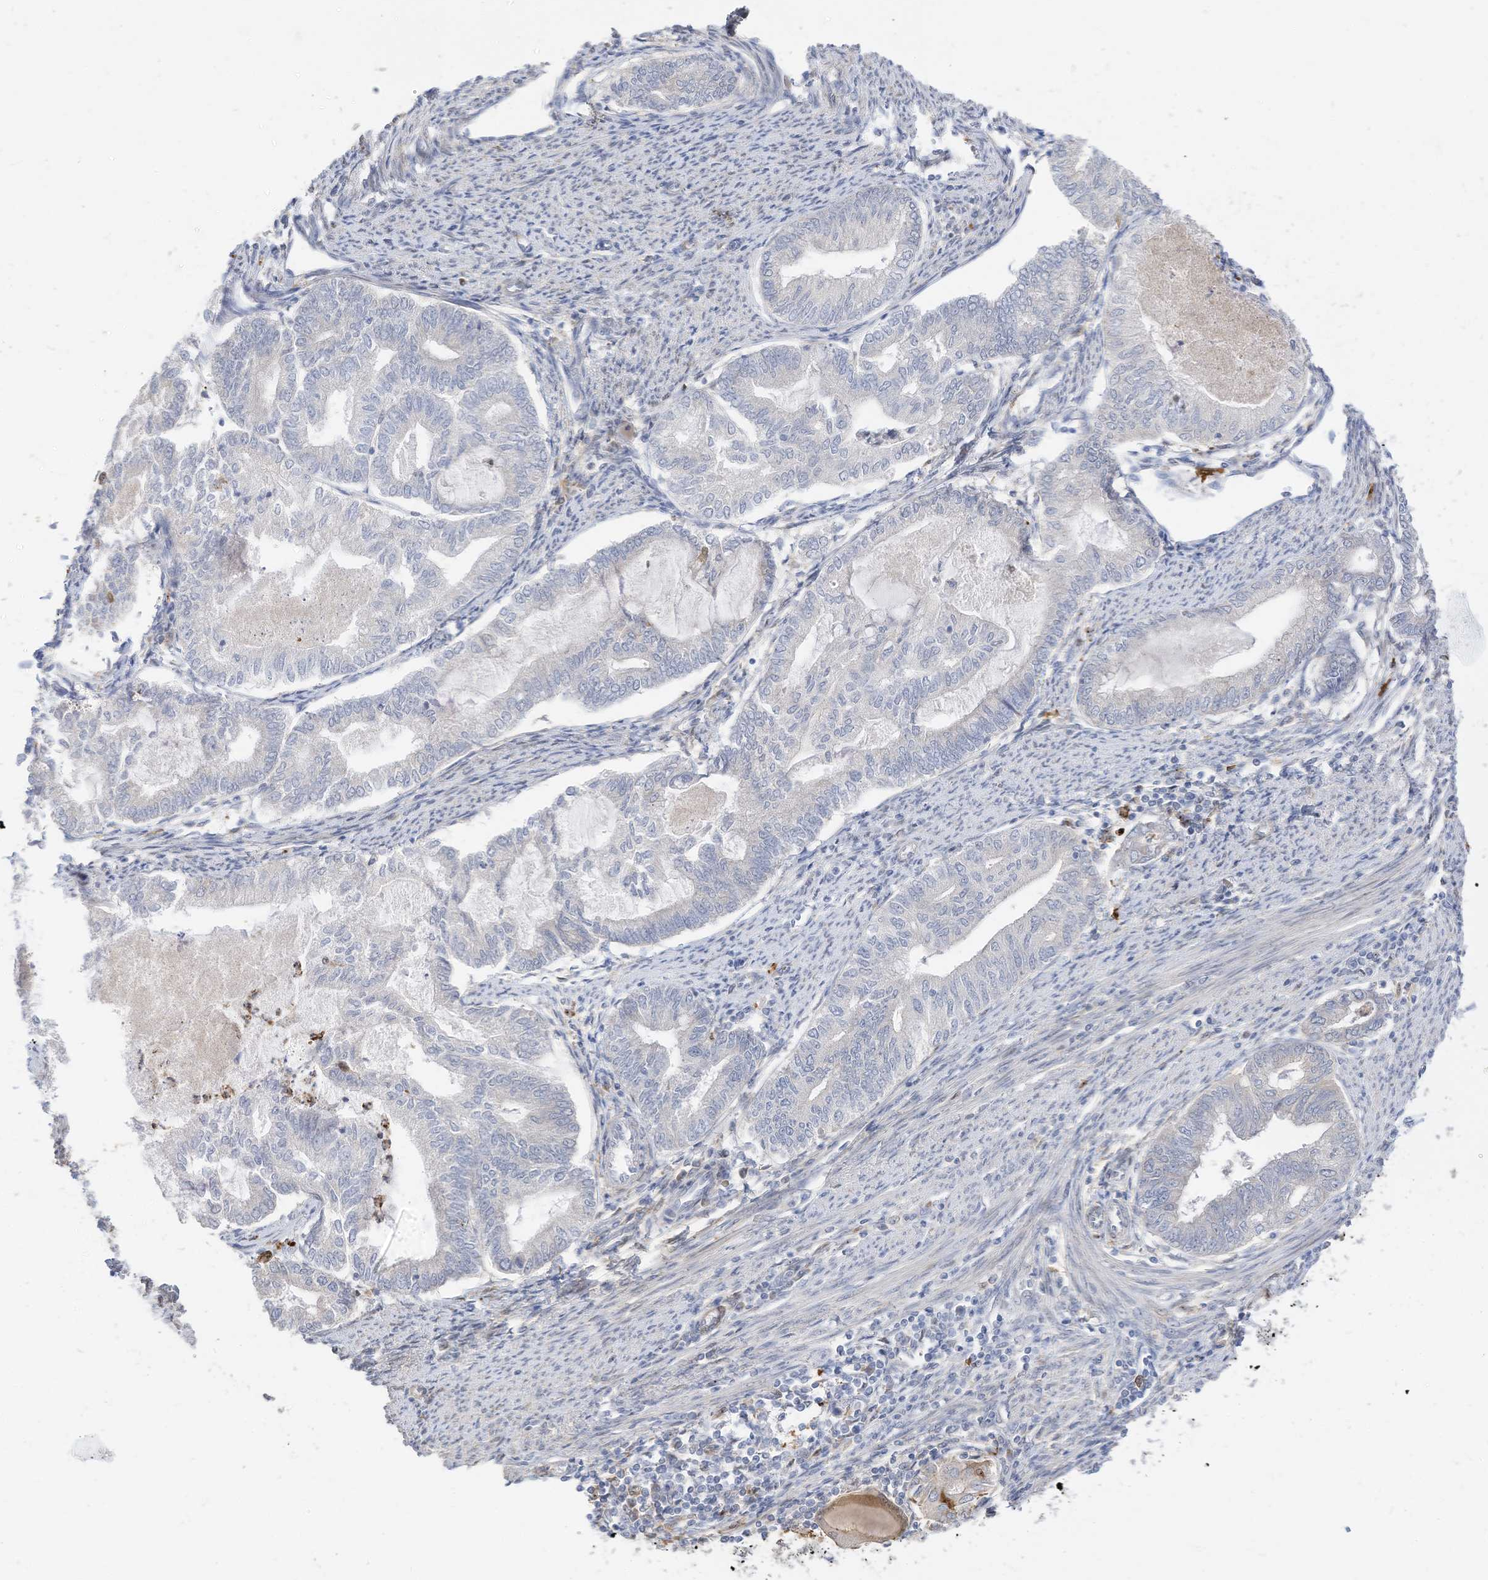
{"staining": {"intensity": "negative", "quantity": "none", "location": "none"}, "tissue": "endometrial cancer", "cell_type": "Tumor cells", "image_type": "cancer", "snomed": [{"axis": "morphology", "description": "Adenocarcinoma, NOS"}, {"axis": "topography", "description": "Endometrium"}], "caption": "Immunohistochemistry photomicrograph of neoplastic tissue: human endometrial cancer (adenocarcinoma) stained with DAB exhibits no significant protein staining in tumor cells.", "gene": "ATP13A1", "patient": {"sex": "female", "age": 79}}